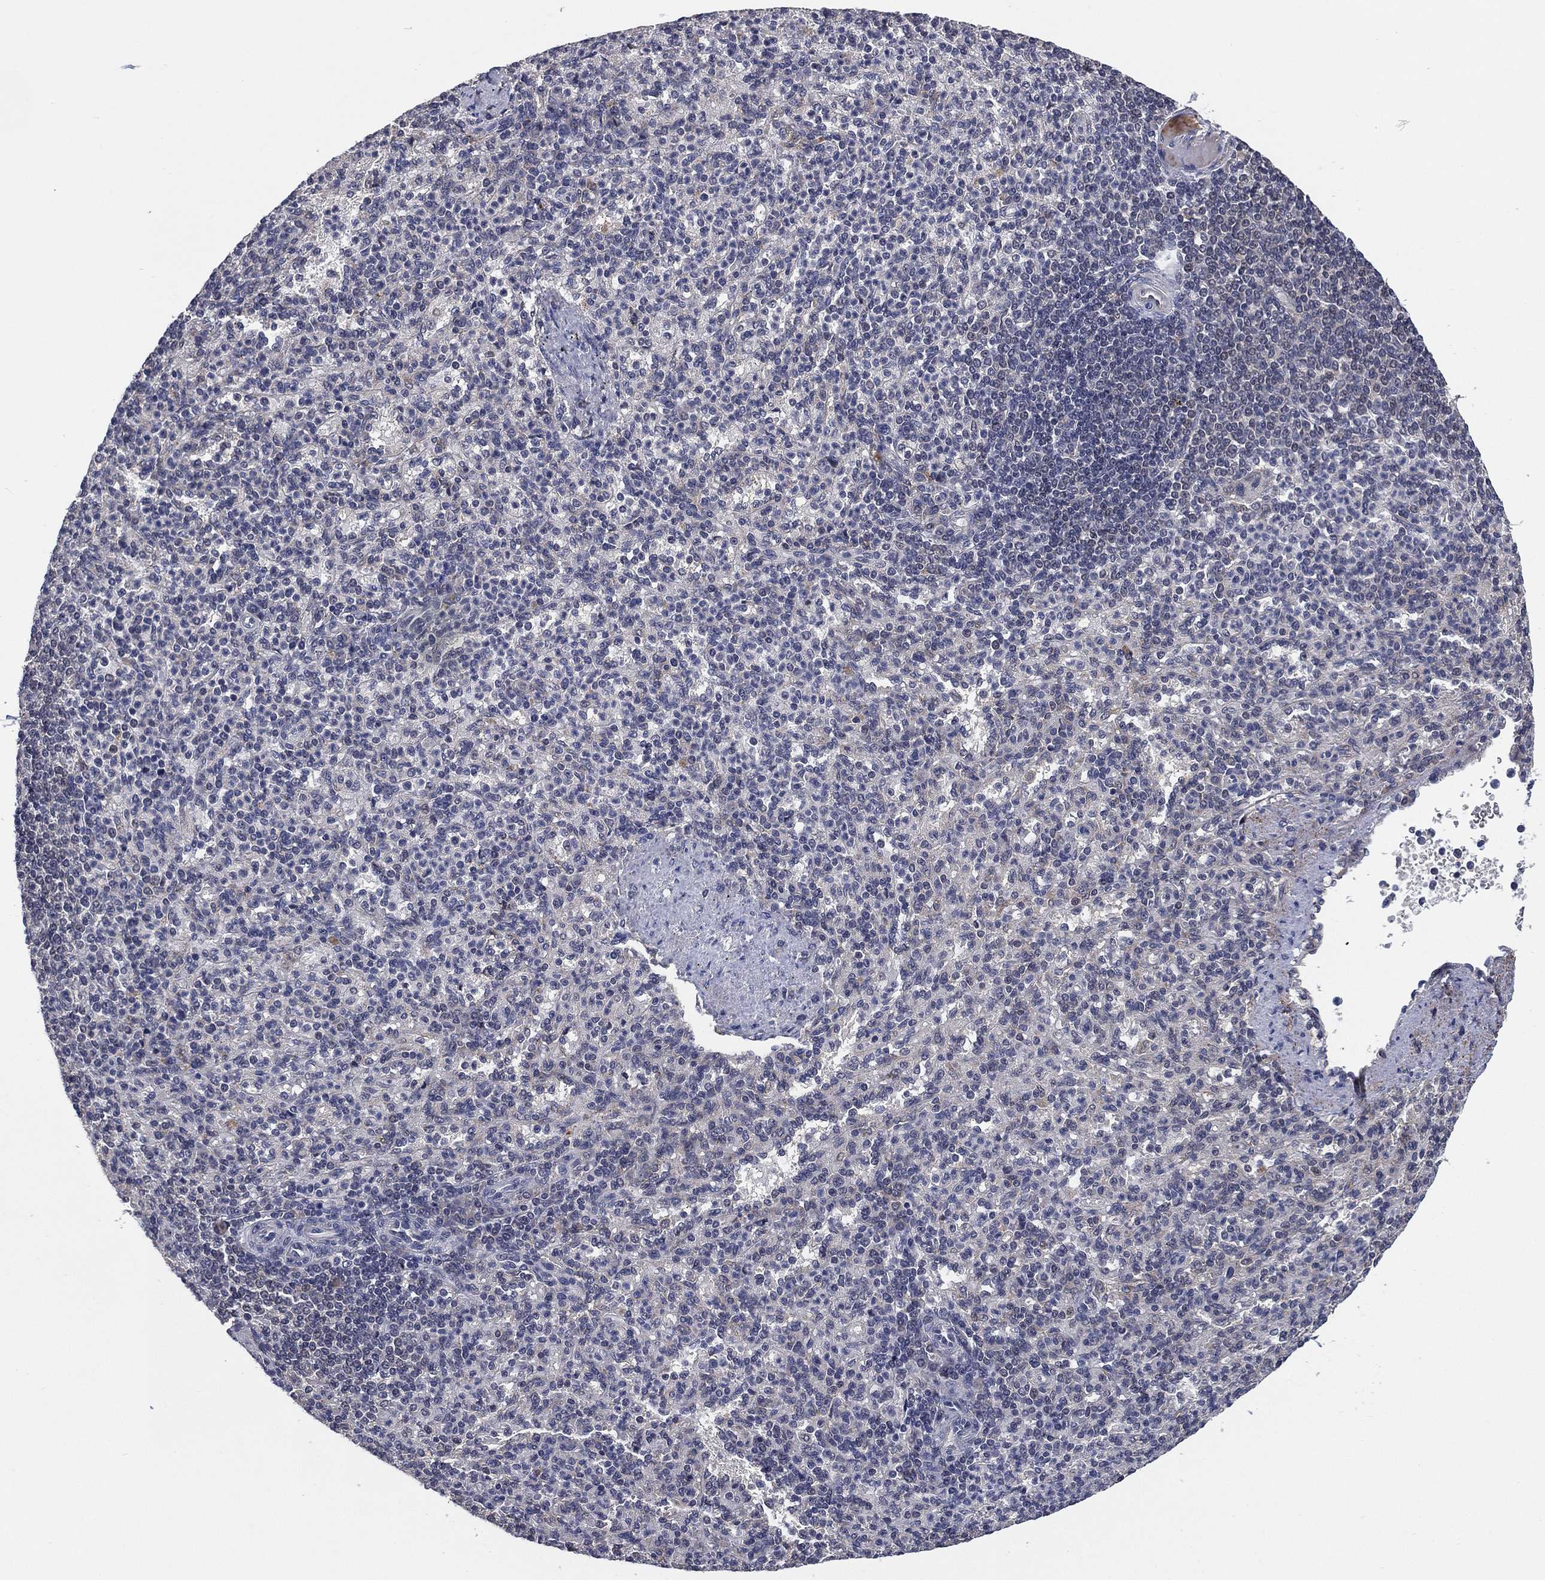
{"staining": {"intensity": "negative", "quantity": "none", "location": "none"}, "tissue": "spleen", "cell_type": "Cells in red pulp", "image_type": "normal", "snomed": [{"axis": "morphology", "description": "Normal tissue, NOS"}, {"axis": "topography", "description": "Spleen"}], "caption": "Protein analysis of benign spleen reveals no significant staining in cells in red pulp. The staining was performed using DAB (3,3'-diaminobenzidine) to visualize the protein expression in brown, while the nuclei were stained in blue with hematoxylin (Magnification: 20x).", "gene": "SELENOO", "patient": {"sex": "female", "age": 74}}